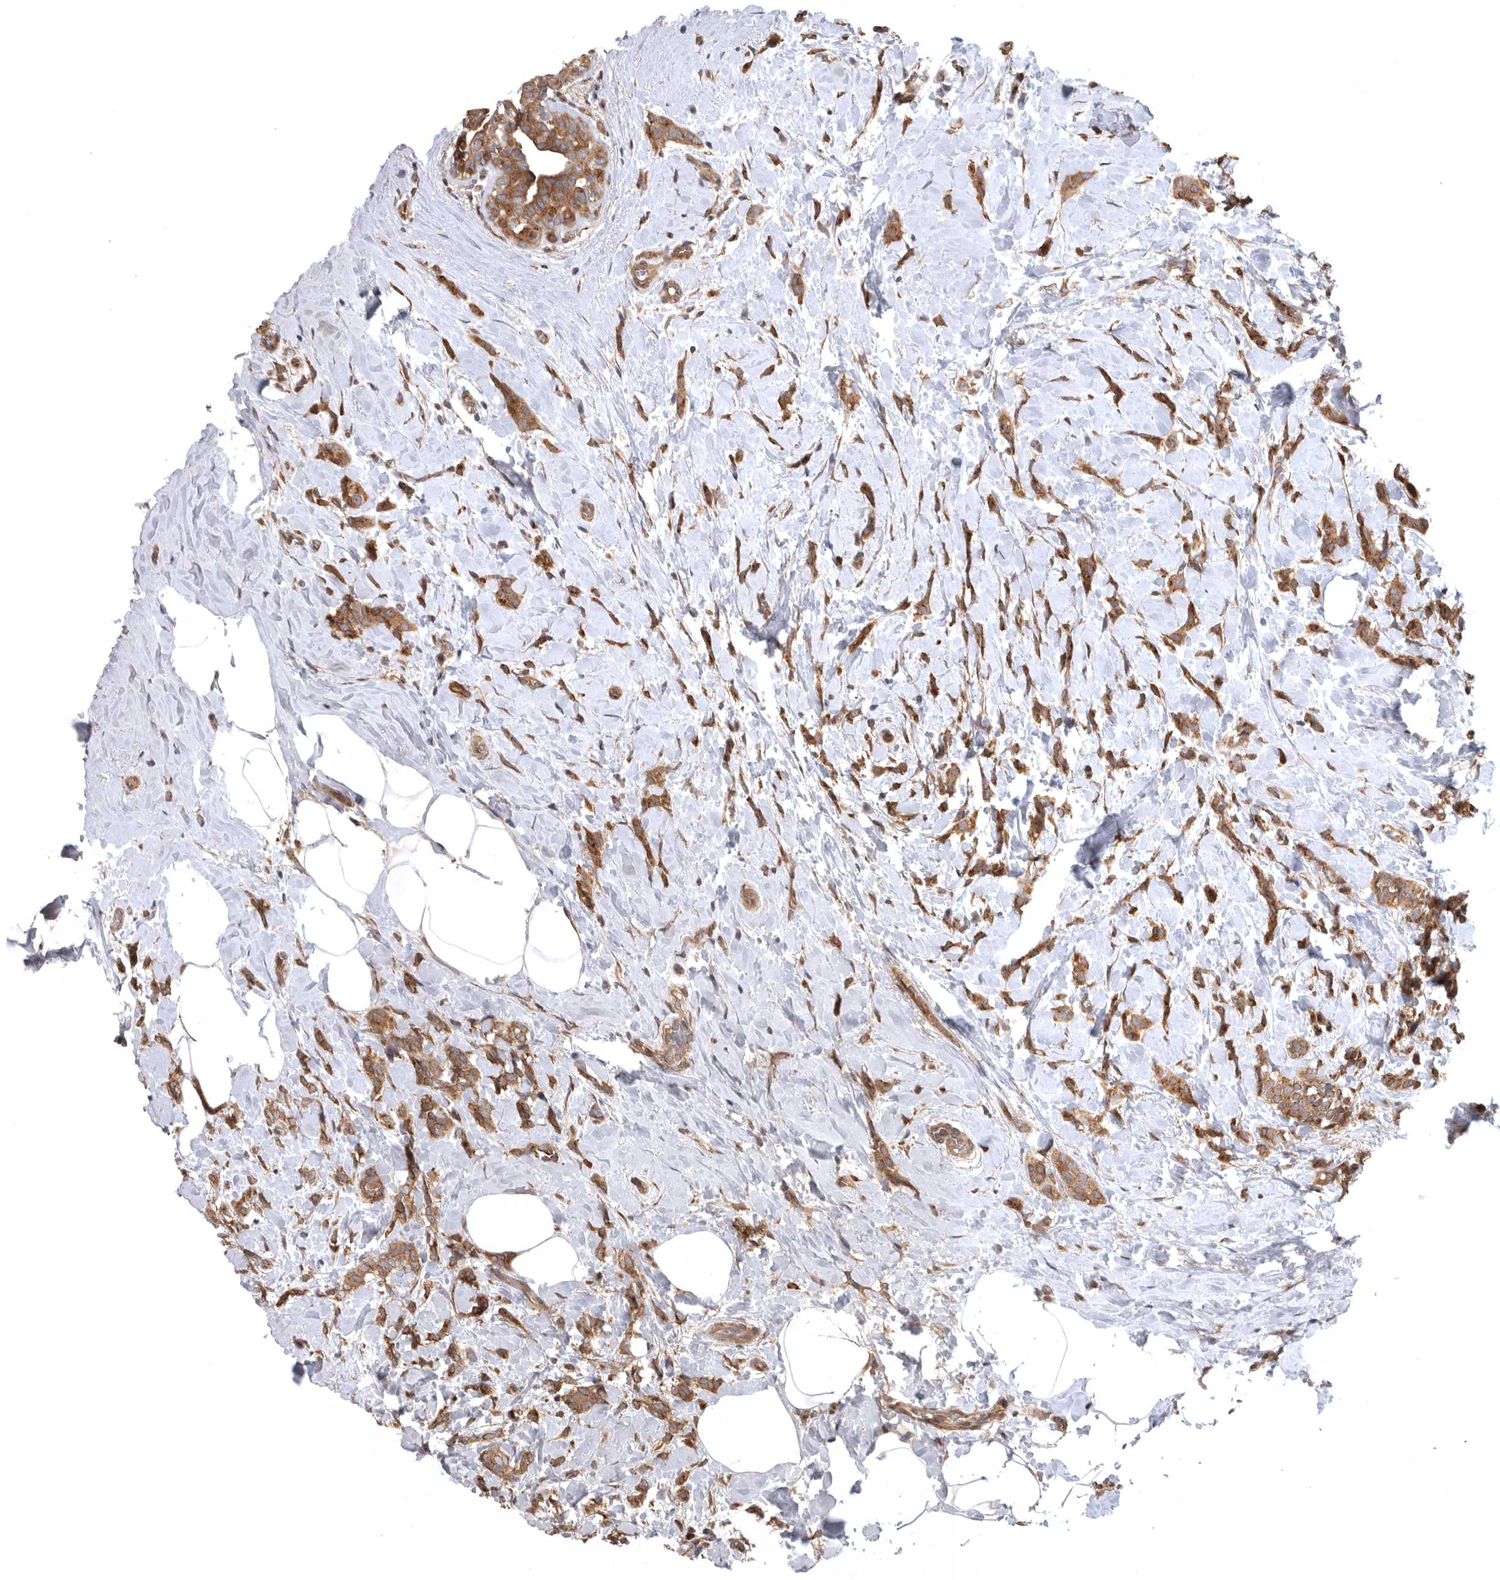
{"staining": {"intensity": "moderate", "quantity": ">75%", "location": "cytoplasmic/membranous"}, "tissue": "breast cancer", "cell_type": "Tumor cells", "image_type": "cancer", "snomed": [{"axis": "morphology", "description": "Lobular carcinoma, in situ"}, {"axis": "morphology", "description": "Lobular carcinoma"}, {"axis": "topography", "description": "Breast"}], "caption": "Immunohistochemistry (IHC) (DAB (3,3'-diaminobenzidine)) staining of human breast cancer exhibits moderate cytoplasmic/membranous protein positivity in approximately >75% of tumor cells. Immunohistochemistry stains the protein in brown and the nuclei are stained blue.", "gene": "CUEDC1", "patient": {"sex": "female", "age": 41}}